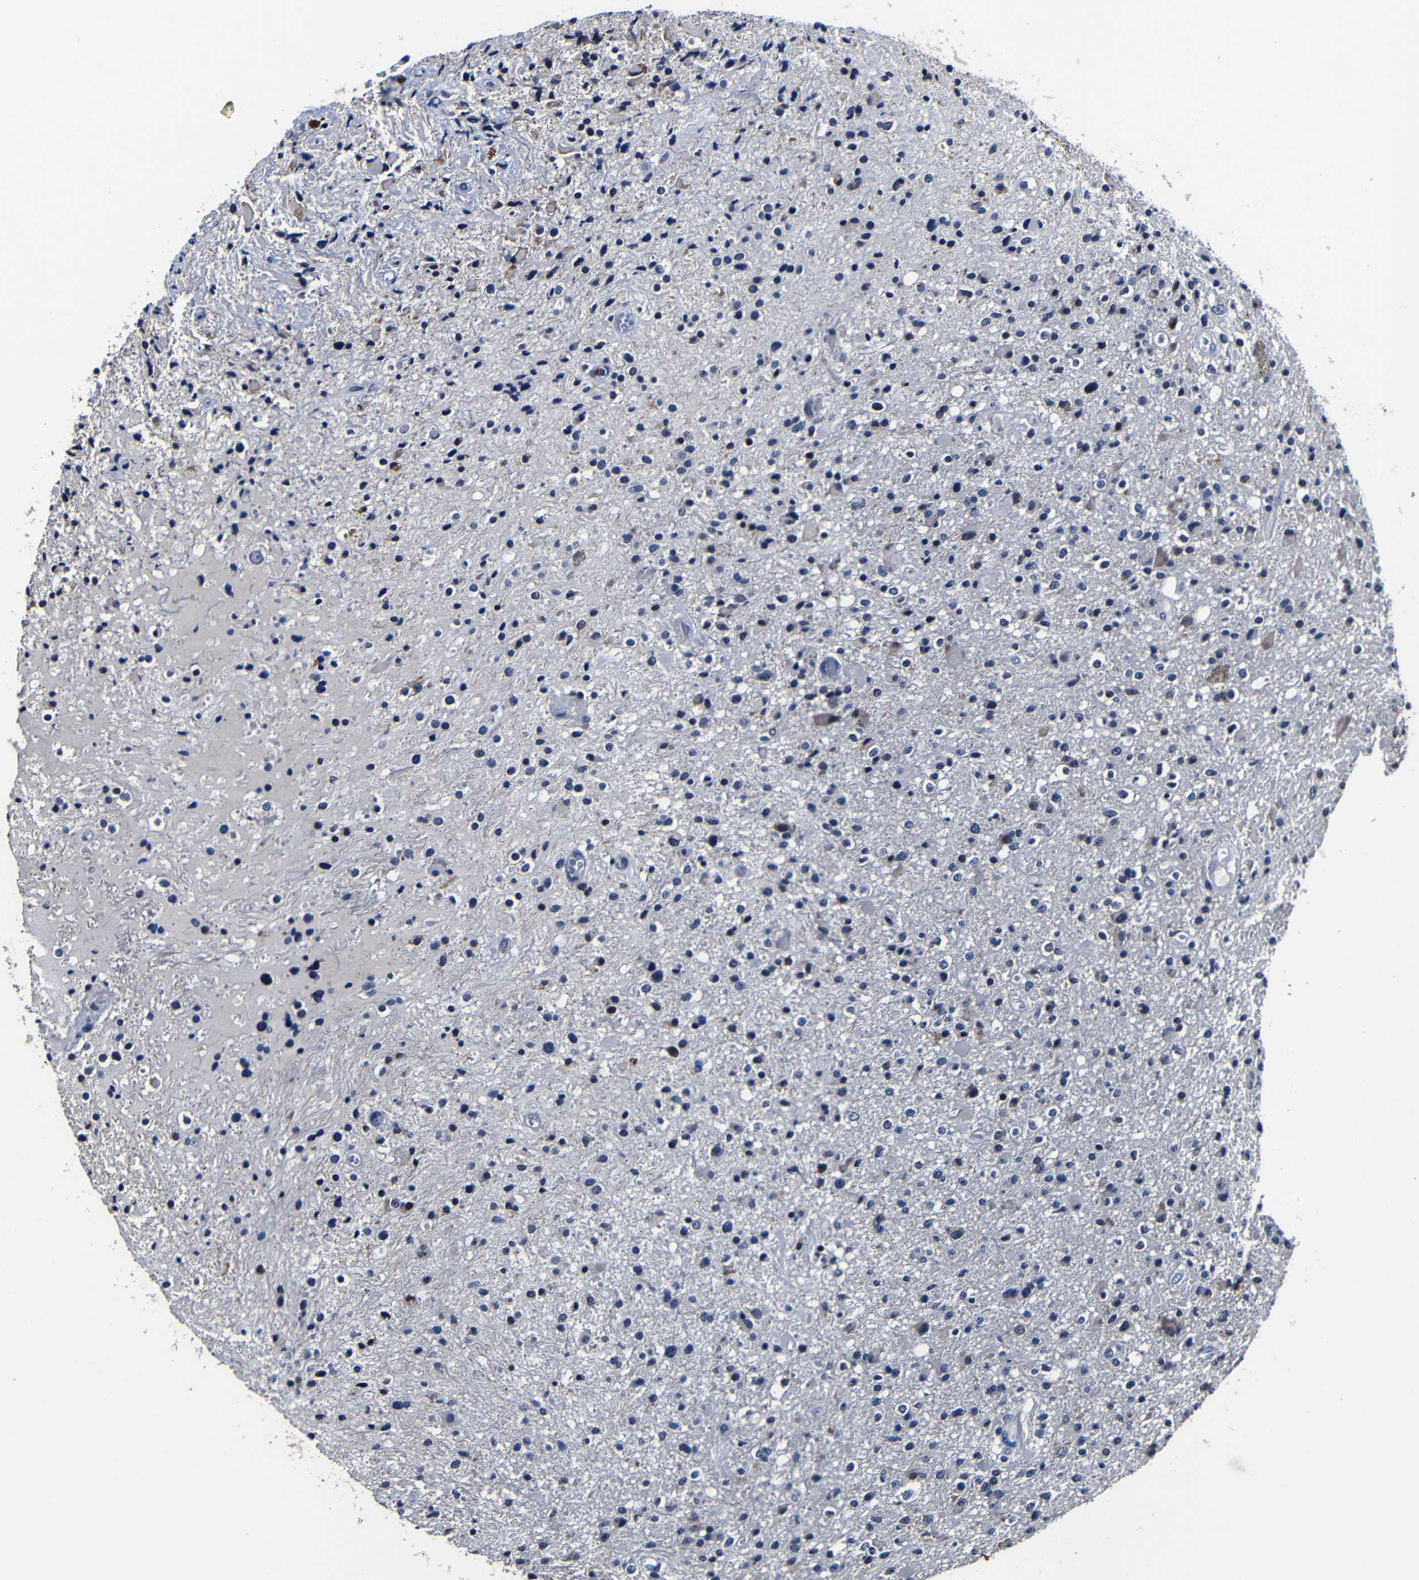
{"staining": {"intensity": "negative", "quantity": "none", "location": "none"}, "tissue": "glioma", "cell_type": "Tumor cells", "image_type": "cancer", "snomed": [{"axis": "morphology", "description": "Glioma, malignant, High grade"}, {"axis": "topography", "description": "Brain"}], "caption": "A micrograph of glioma stained for a protein displays no brown staining in tumor cells. (DAB immunohistochemistry with hematoxylin counter stain).", "gene": "DEPP1", "patient": {"sex": "male", "age": 33}}